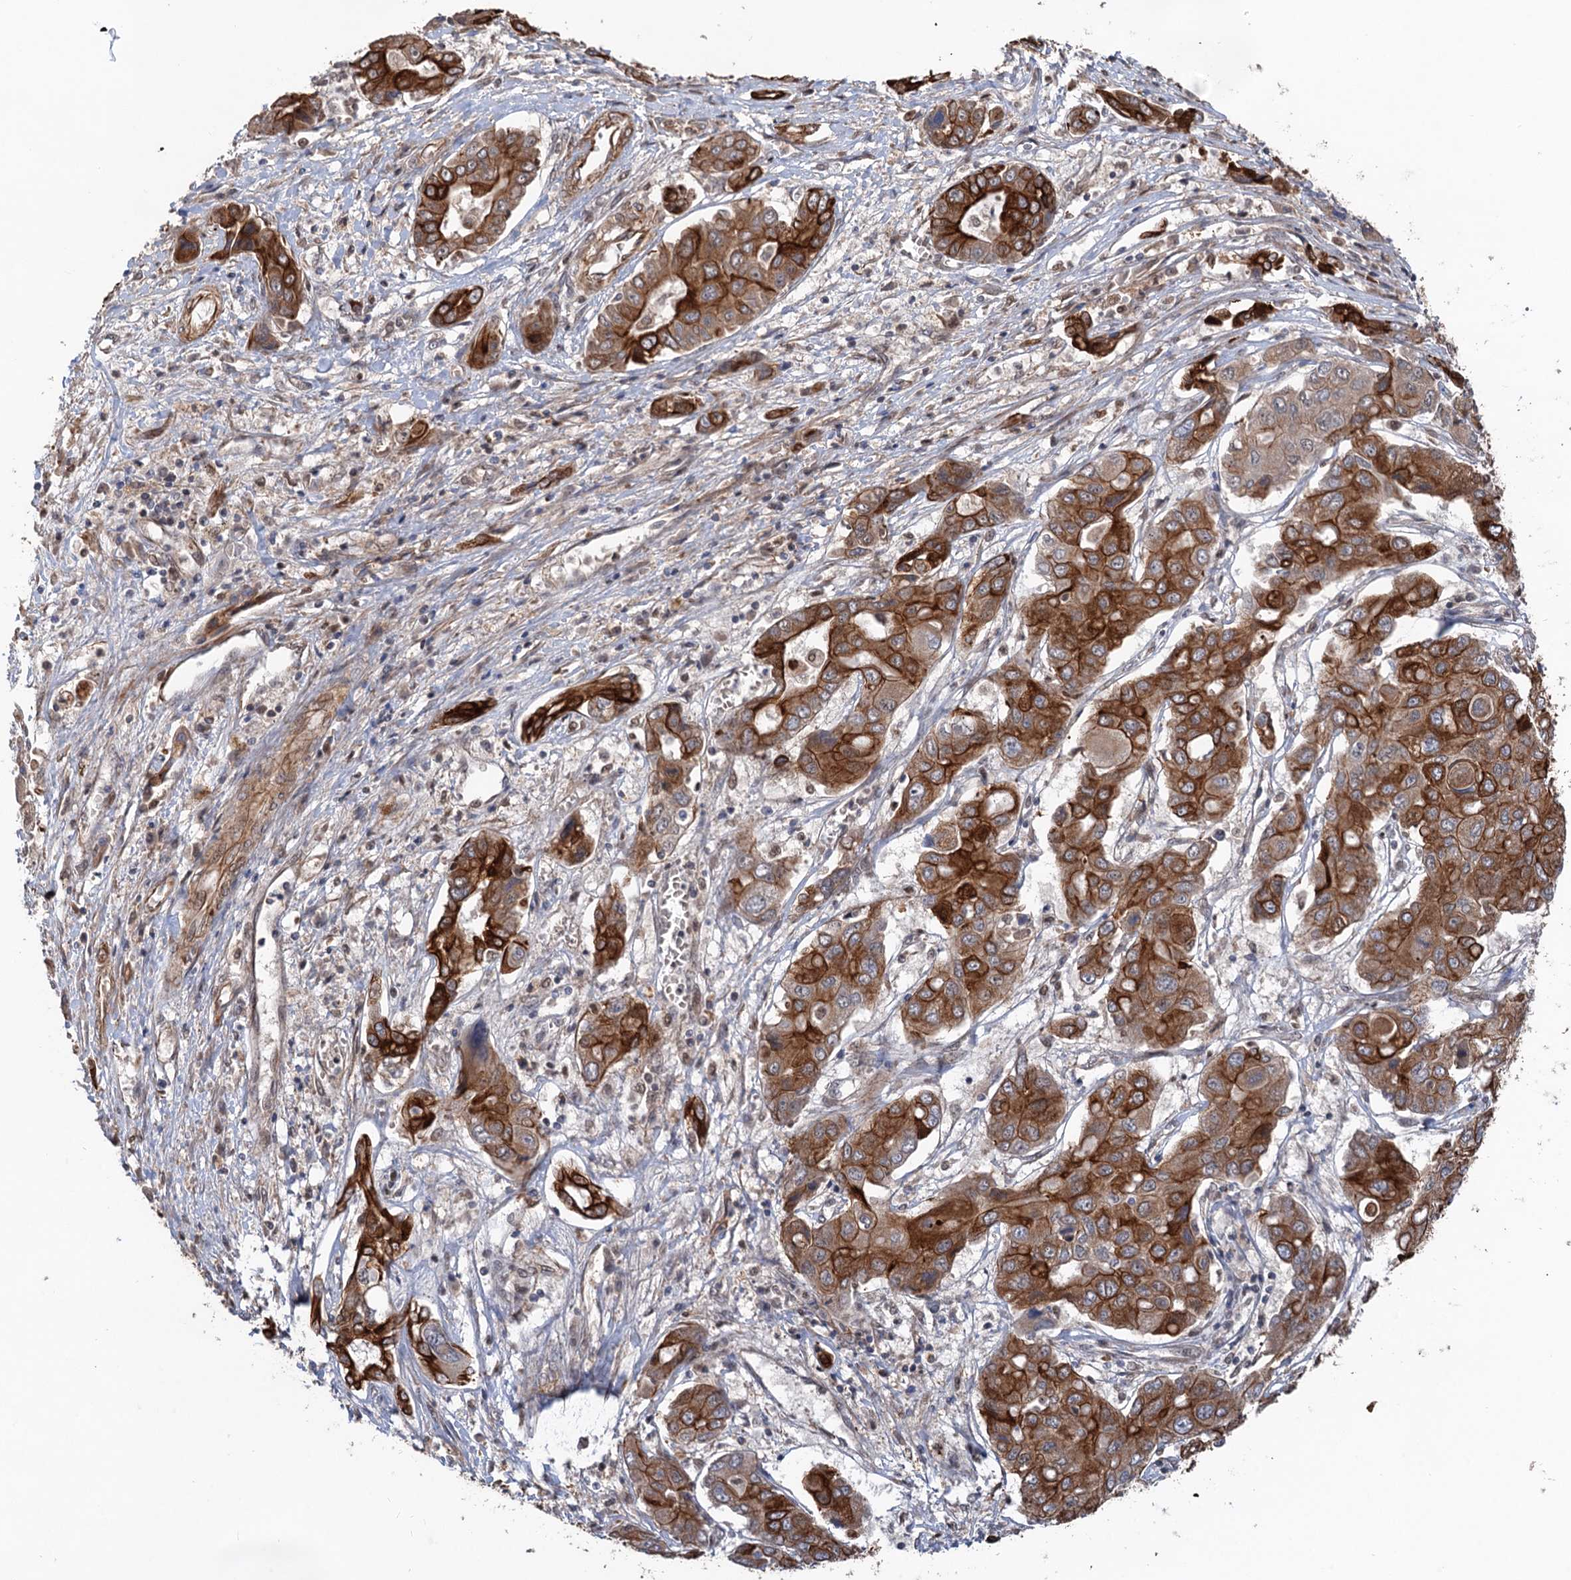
{"staining": {"intensity": "strong", "quantity": ">75%", "location": "cytoplasmic/membranous"}, "tissue": "liver cancer", "cell_type": "Tumor cells", "image_type": "cancer", "snomed": [{"axis": "morphology", "description": "Cholangiocarcinoma"}, {"axis": "topography", "description": "Liver"}], "caption": "Cholangiocarcinoma (liver) stained for a protein demonstrates strong cytoplasmic/membranous positivity in tumor cells.", "gene": "TTC31", "patient": {"sex": "male", "age": 67}}